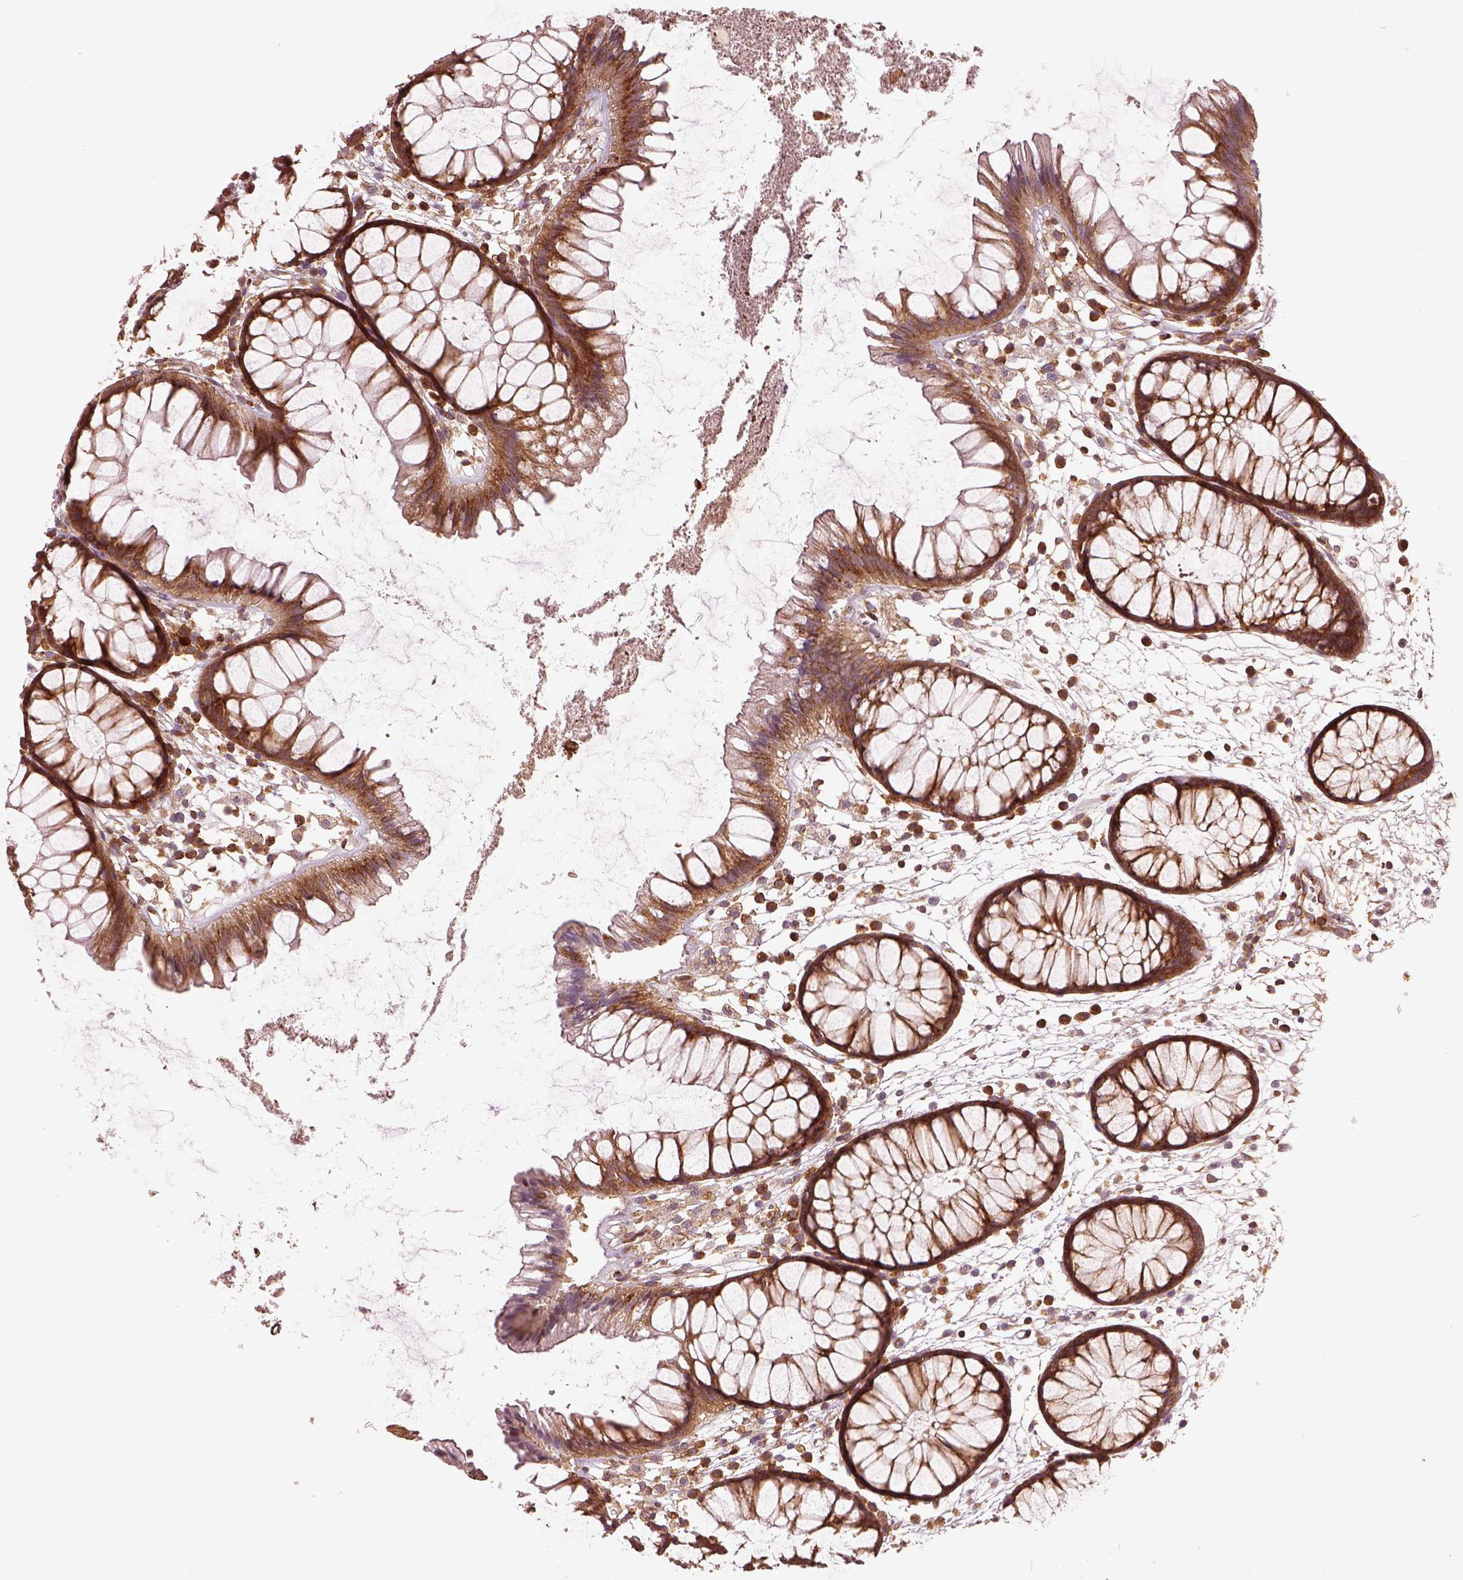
{"staining": {"intensity": "moderate", "quantity": "25%-75%", "location": "cytoplasmic/membranous"}, "tissue": "colon", "cell_type": "Endothelial cells", "image_type": "normal", "snomed": [{"axis": "morphology", "description": "Normal tissue, NOS"}, {"axis": "morphology", "description": "Adenocarcinoma, NOS"}, {"axis": "topography", "description": "Colon"}], "caption": "About 25%-75% of endothelial cells in benign human colon demonstrate moderate cytoplasmic/membranous protein expression as visualized by brown immunohistochemical staining.", "gene": "LSM14A", "patient": {"sex": "male", "age": 65}}